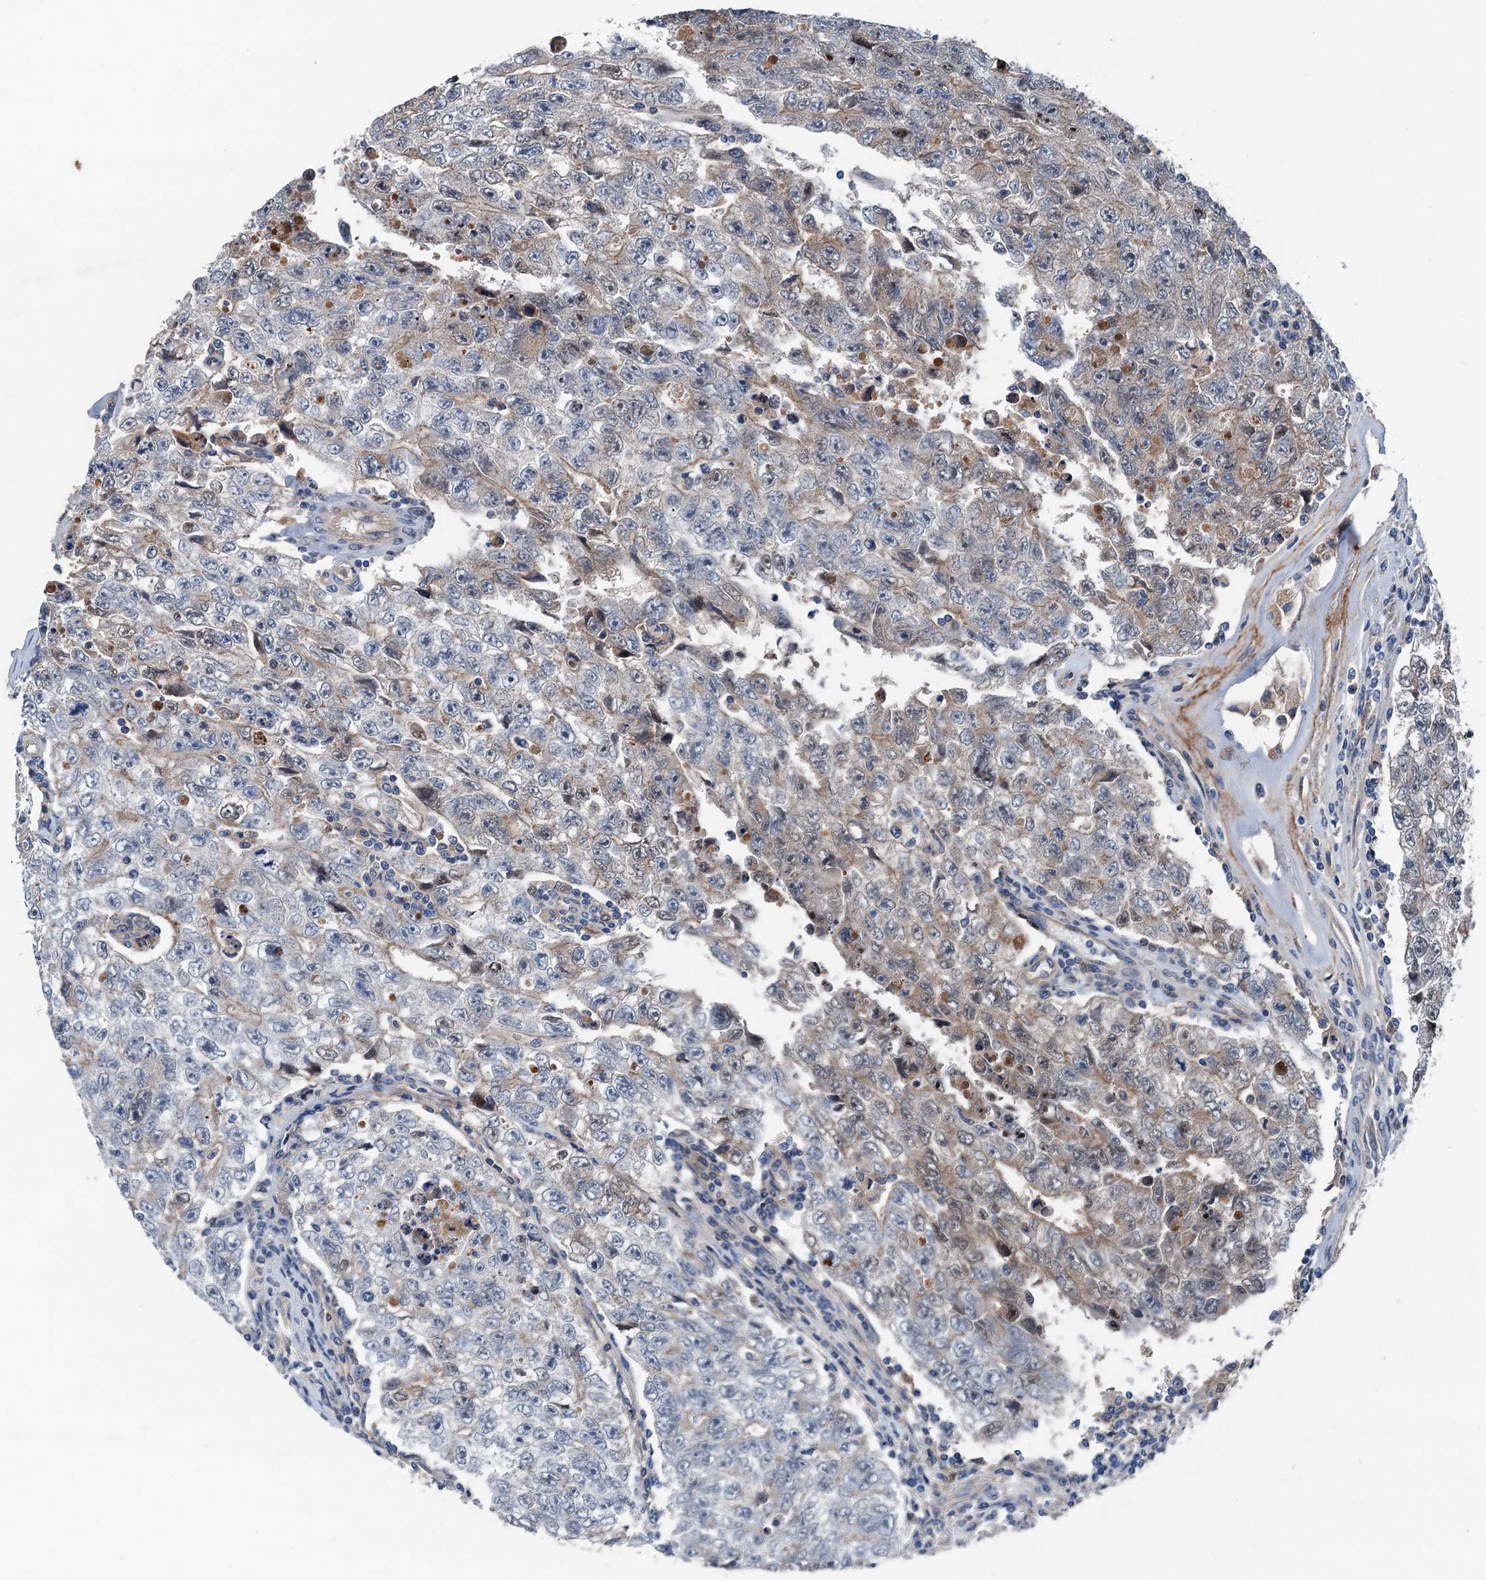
{"staining": {"intensity": "moderate", "quantity": "<25%", "location": "cytoplasmic/membranous"}, "tissue": "testis cancer", "cell_type": "Tumor cells", "image_type": "cancer", "snomed": [{"axis": "morphology", "description": "Carcinoma, Embryonal, NOS"}, {"axis": "topography", "description": "Testis"}], "caption": "Embryonal carcinoma (testis) stained with a brown dye exhibits moderate cytoplasmic/membranous positive expression in approximately <25% of tumor cells.", "gene": "SLC2A10", "patient": {"sex": "male", "age": 17}}